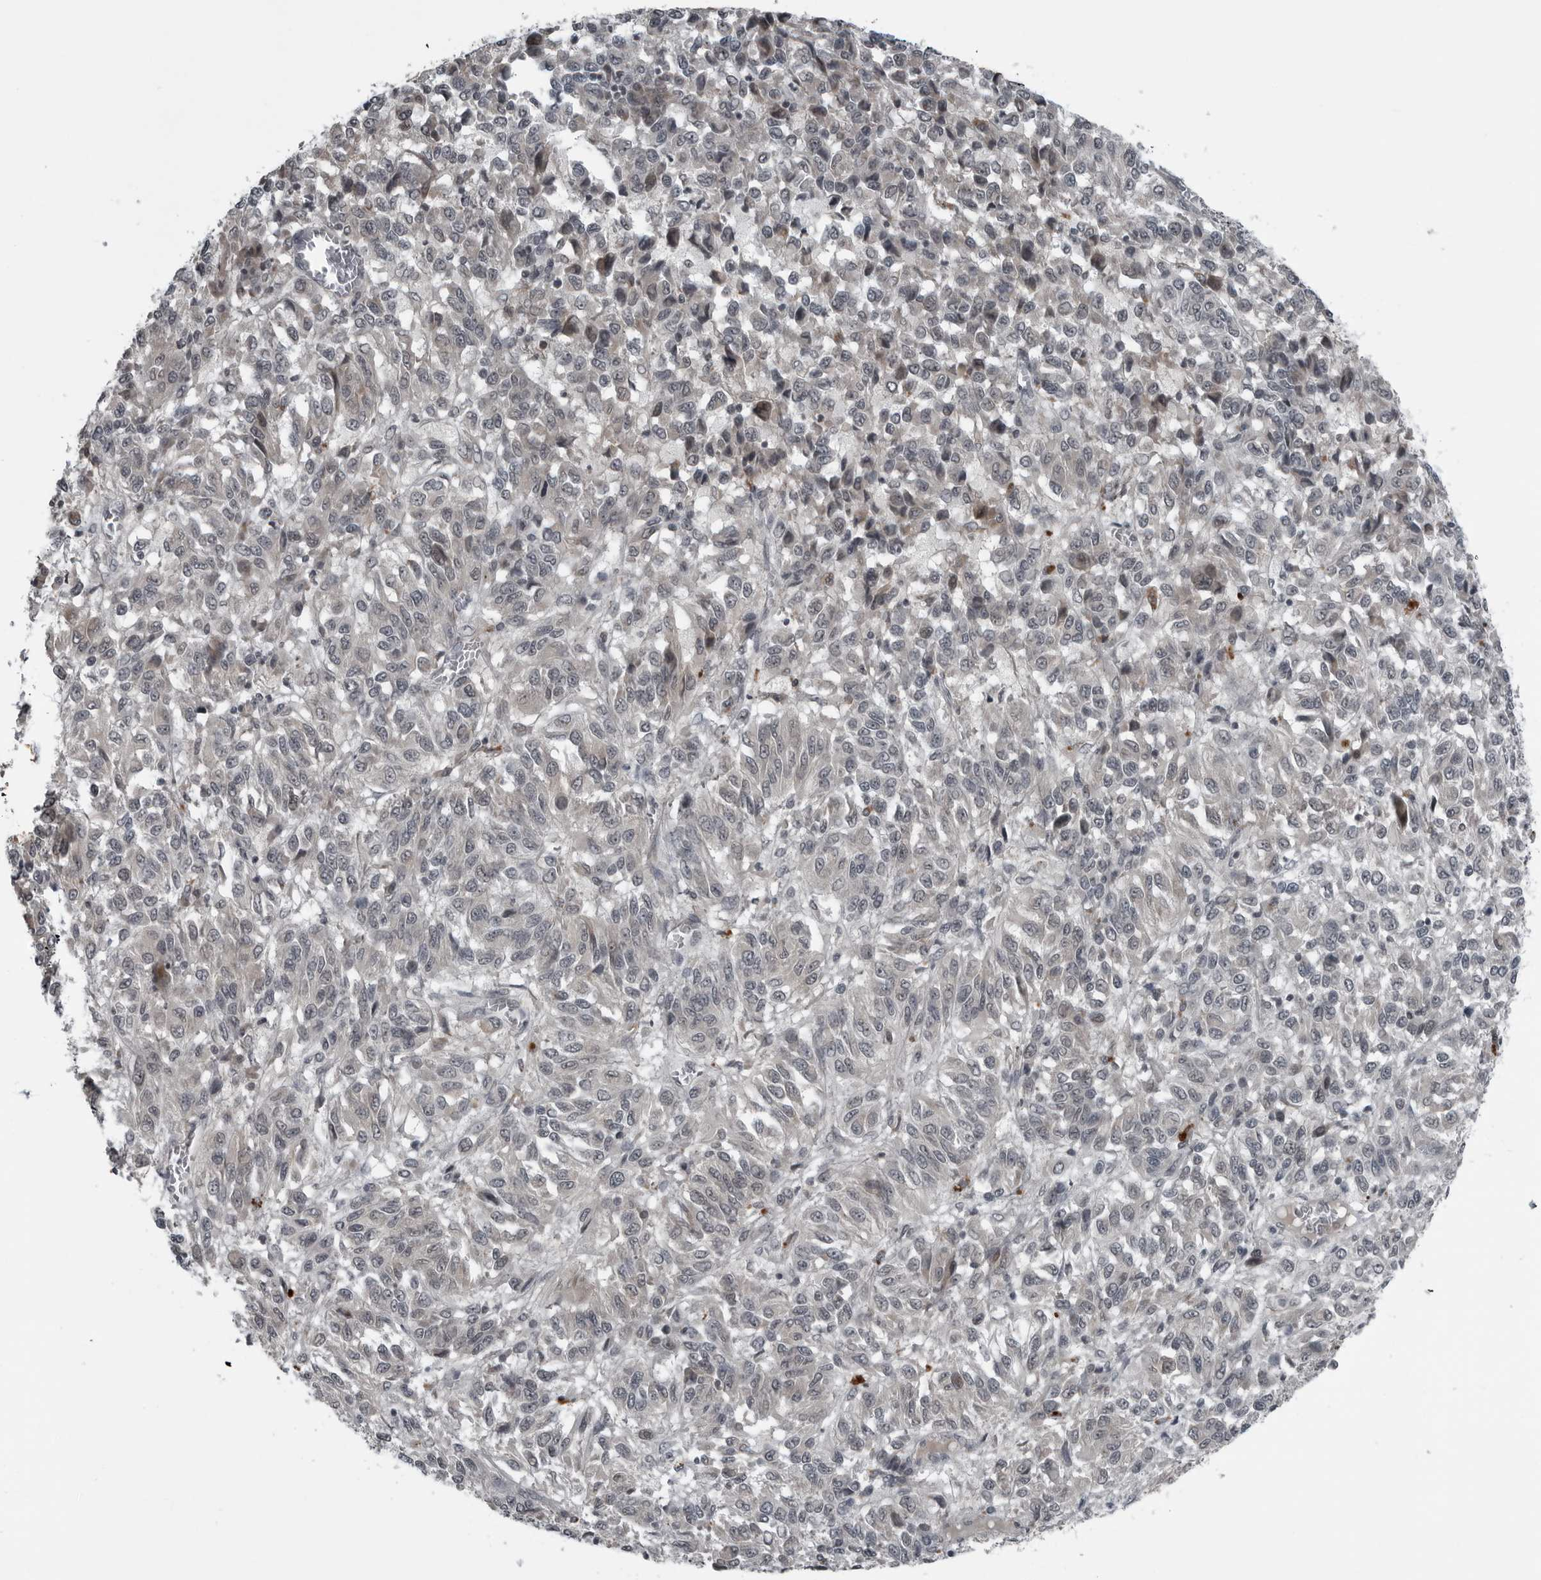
{"staining": {"intensity": "negative", "quantity": "none", "location": "none"}, "tissue": "melanoma", "cell_type": "Tumor cells", "image_type": "cancer", "snomed": [{"axis": "morphology", "description": "Malignant melanoma, Metastatic site"}, {"axis": "topography", "description": "Lung"}], "caption": "This is an IHC histopathology image of human malignant melanoma (metastatic site). There is no expression in tumor cells.", "gene": "GAK", "patient": {"sex": "male", "age": 64}}